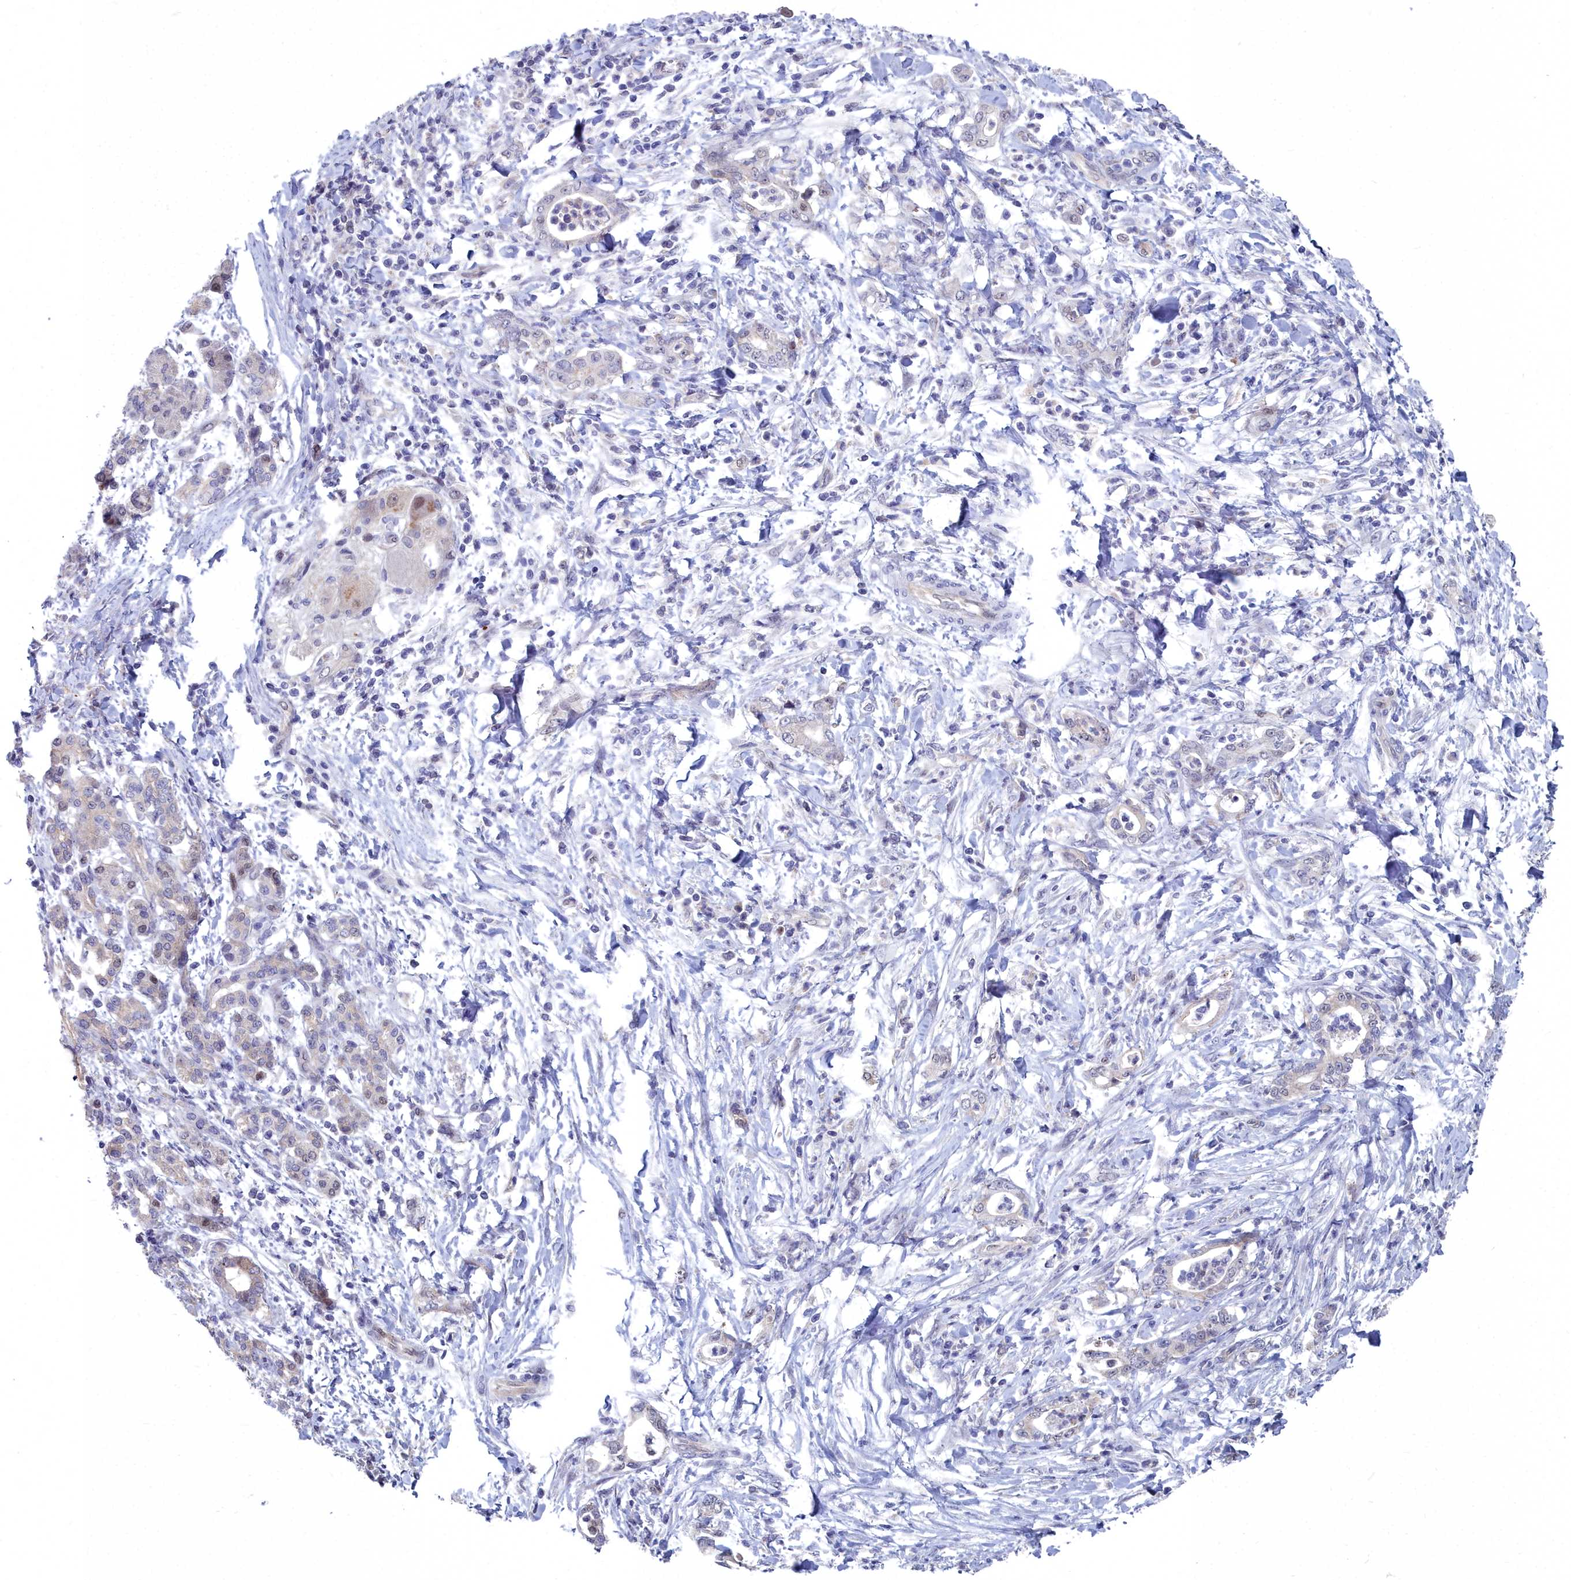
{"staining": {"intensity": "weak", "quantity": "<25%", "location": "nuclear"}, "tissue": "pancreatic cancer", "cell_type": "Tumor cells", "image_type": "cancer", "snomed": [{"axis": "morphology", "description": "Normal tissue, NOS"}, {"axis": "morphology", "description": "Adenocarcinoma, NOS"}, {"axis": "topography", "description": "Pancreas"}], "caption": "Immunohistochemical staining of human pancreatic cancer (adenocarcinoma) shows no significant expression in tumor cells.", "gene": "RPS27A", "patient": {"sex": "female", "age": 55}}